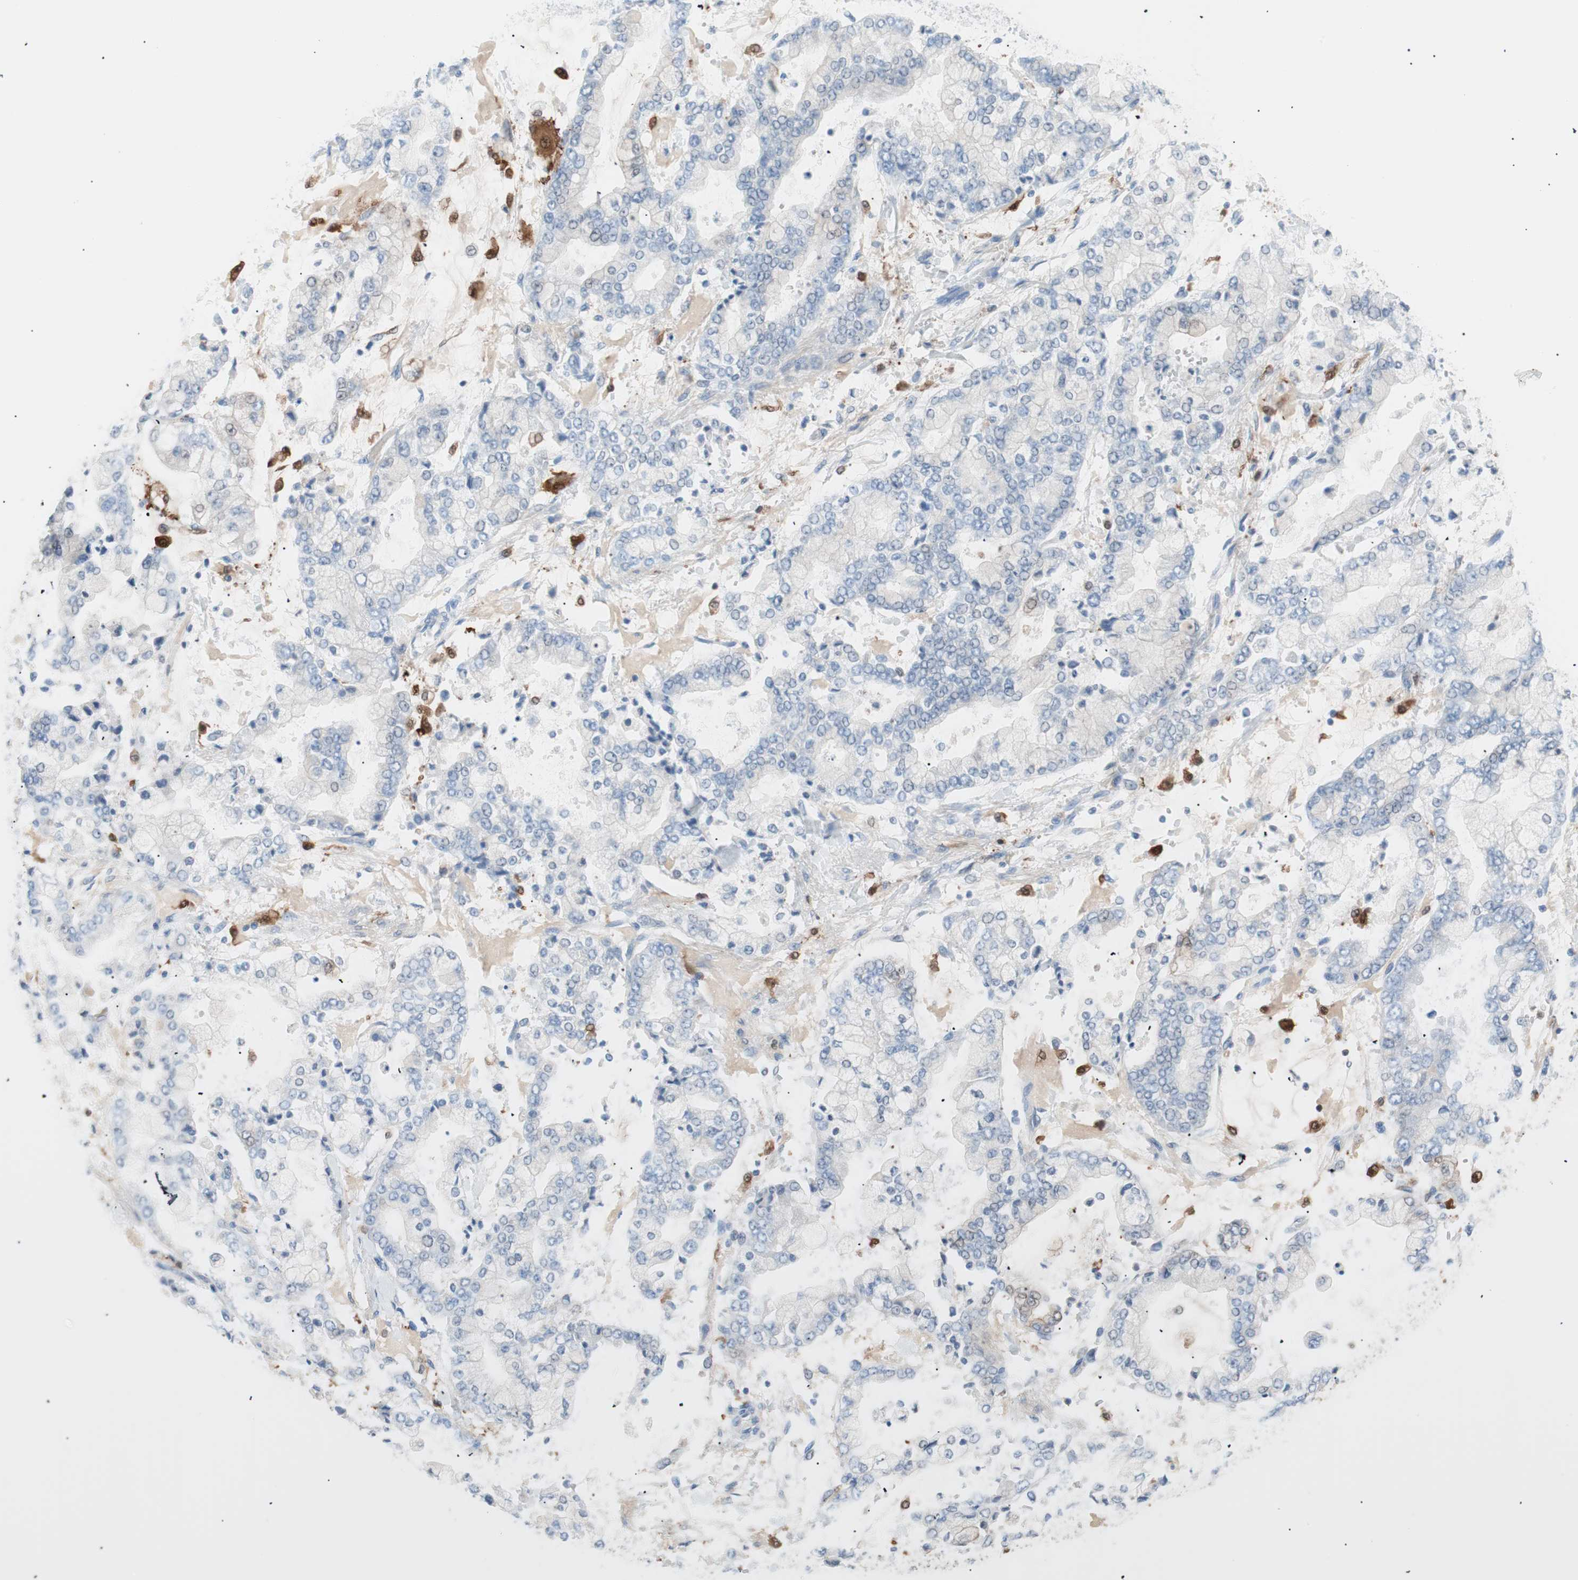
{"staining": {"intensity": "negative", "quantity": "none", "location": "none"}, "tissue": "stomach cancer", "cell_type": "Tumor cells", "image_type": "cancer", "snomed": [{"axis": "morphology", "description": "Adenocarcinoma, NOS"}, {"axis": "topography", "description": "Stomach"}], "caption": "Human stomach adenocarcinoma stained for a protein using immunohistochemistry (IHC) demonstrates no expression in tumor cells.", "gene": "IL18", "patient": {"sex": "male", "age": 76}}